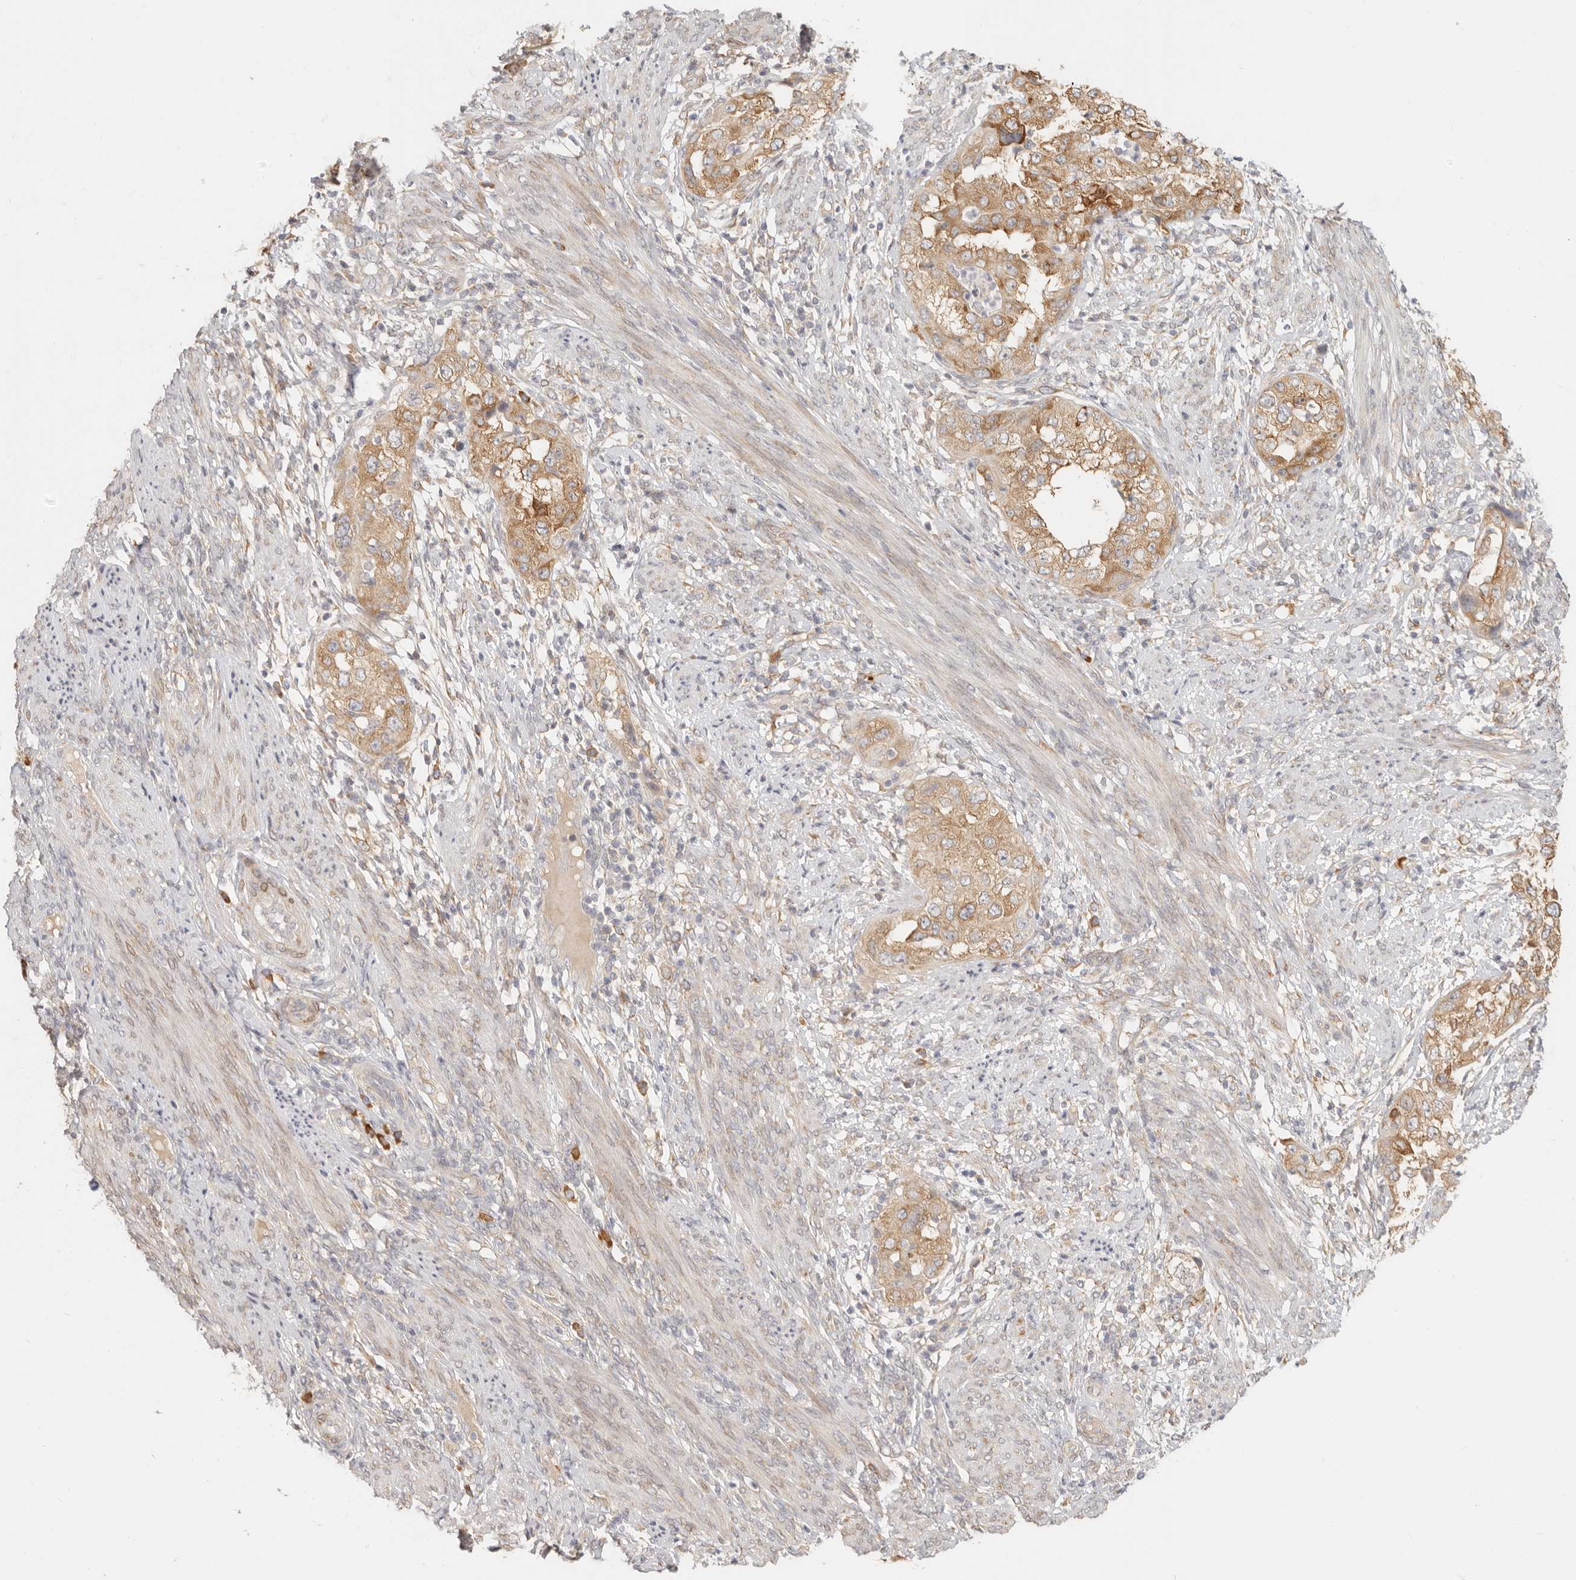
{"staining": {"intensity": "moderate", "quantity": ">75%", "location": "cytoplasmic/membranous"}, "tissue": "endometrial cancer", "cell_type": "Tumor cells", "image_type": "cancer", "snomed": [{"axis": "morphology", "description": "Adenocarcinoma, NOS"}, {"axis": "topography", "description": "Endometrium"}], "caption": "Immunohistochemistry (IHC) of human endometrial adenocarcinoma demonstrates medium levels of moderate cytoplasmic/membranous staining in approximately >75% of tumor cells. Immunohistochemistry (IHC) stains the protein of interest in brown and the nuclei are stained blue.", "gene": "PABPC4", "patient": {"sex": "female", "age": 85}}